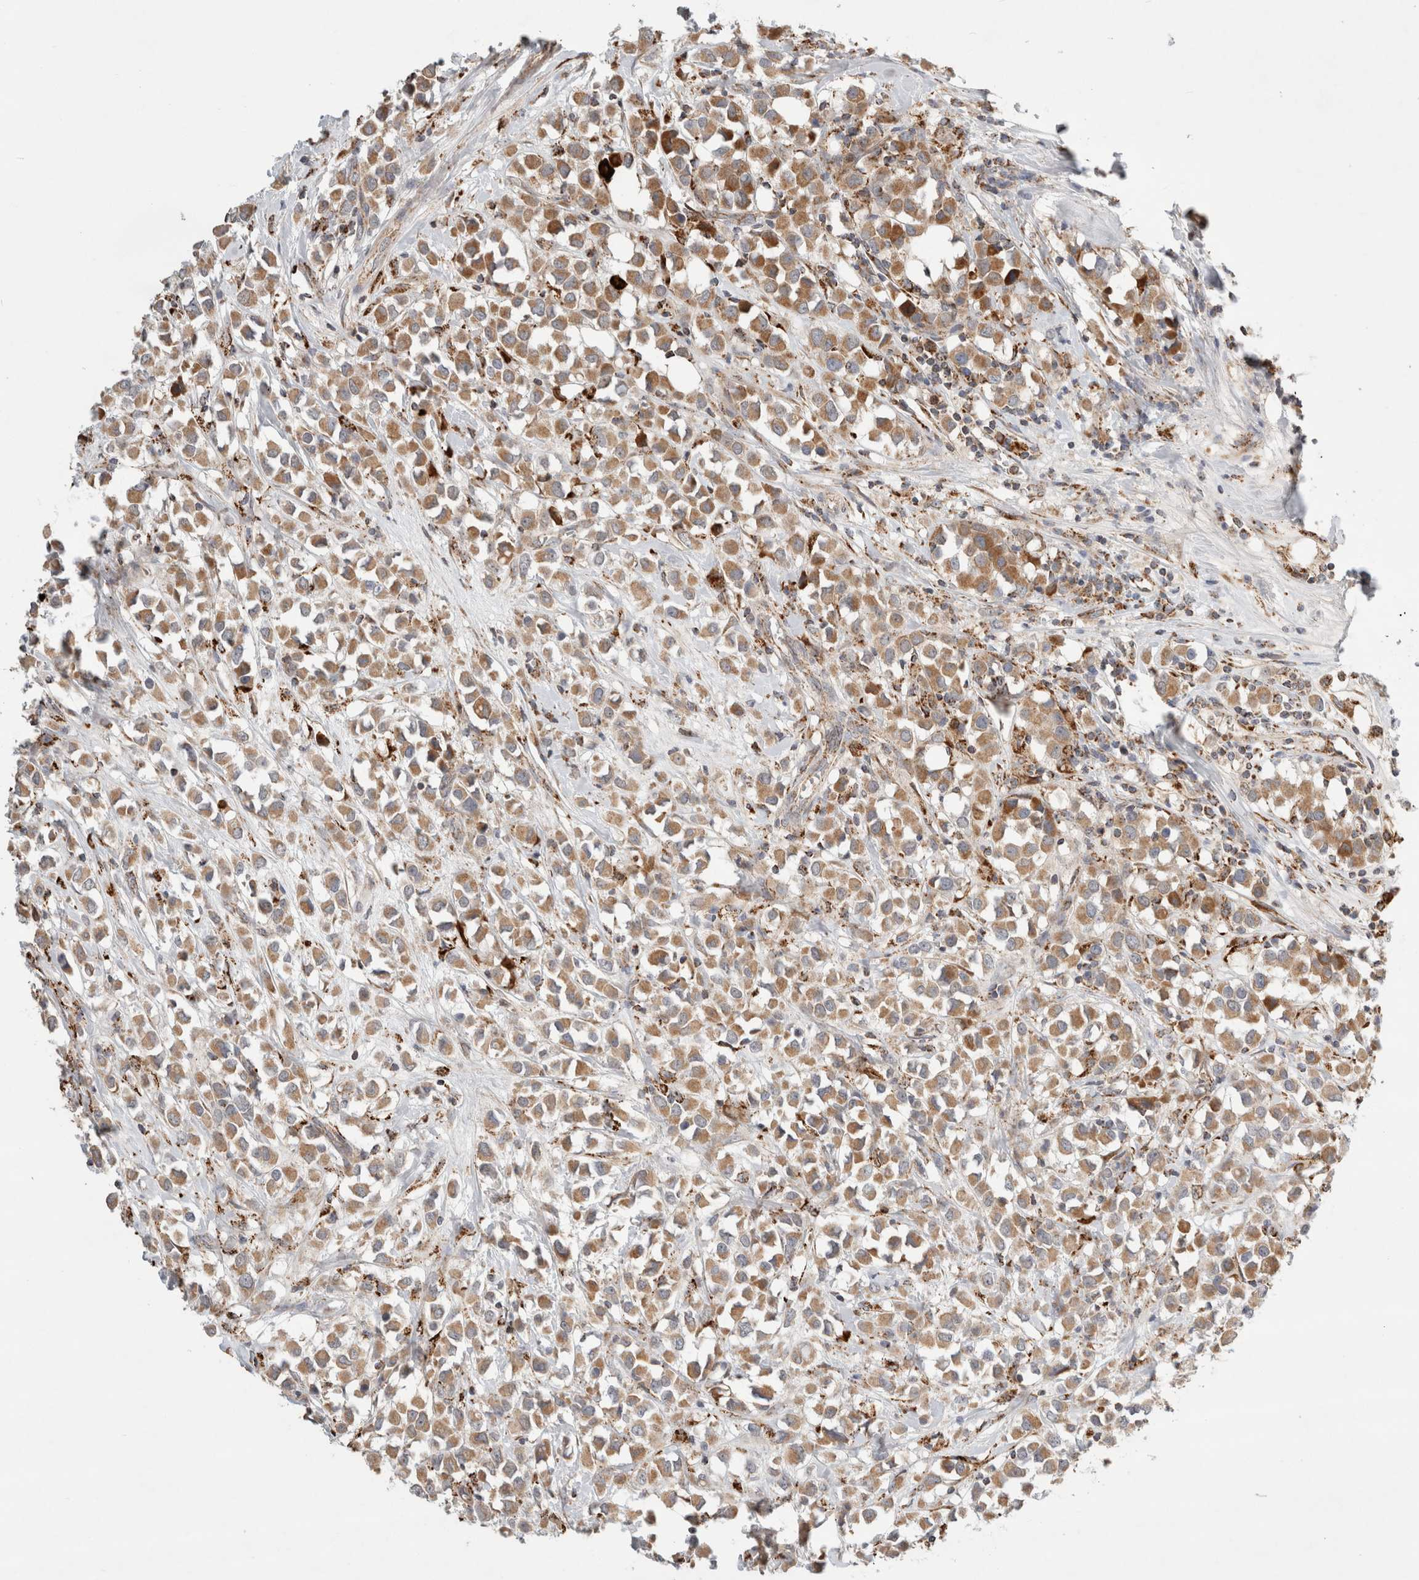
{"staining": {"intensity": "moderate", "quantity": ">75%", "location": "cytoplasmic/membranous"}, "tissue": "breast cancer", "cell_type": "Tumor cells", "image_type": "cancer", "snomed": [{"axis": "morphology", "description": "Duct carcinoma"}, {"axis": "topography", "description": "Breast"}], "caption": "An IHC micrograph of tumor tissue is shown. Protein staining in brown shows moderate cytoplasmic/membranous positivity in breast infiltrating ductal carcinoma within tumor cells.", "gene": "HROB", "patient": {"sex": "female", "age": 61}}